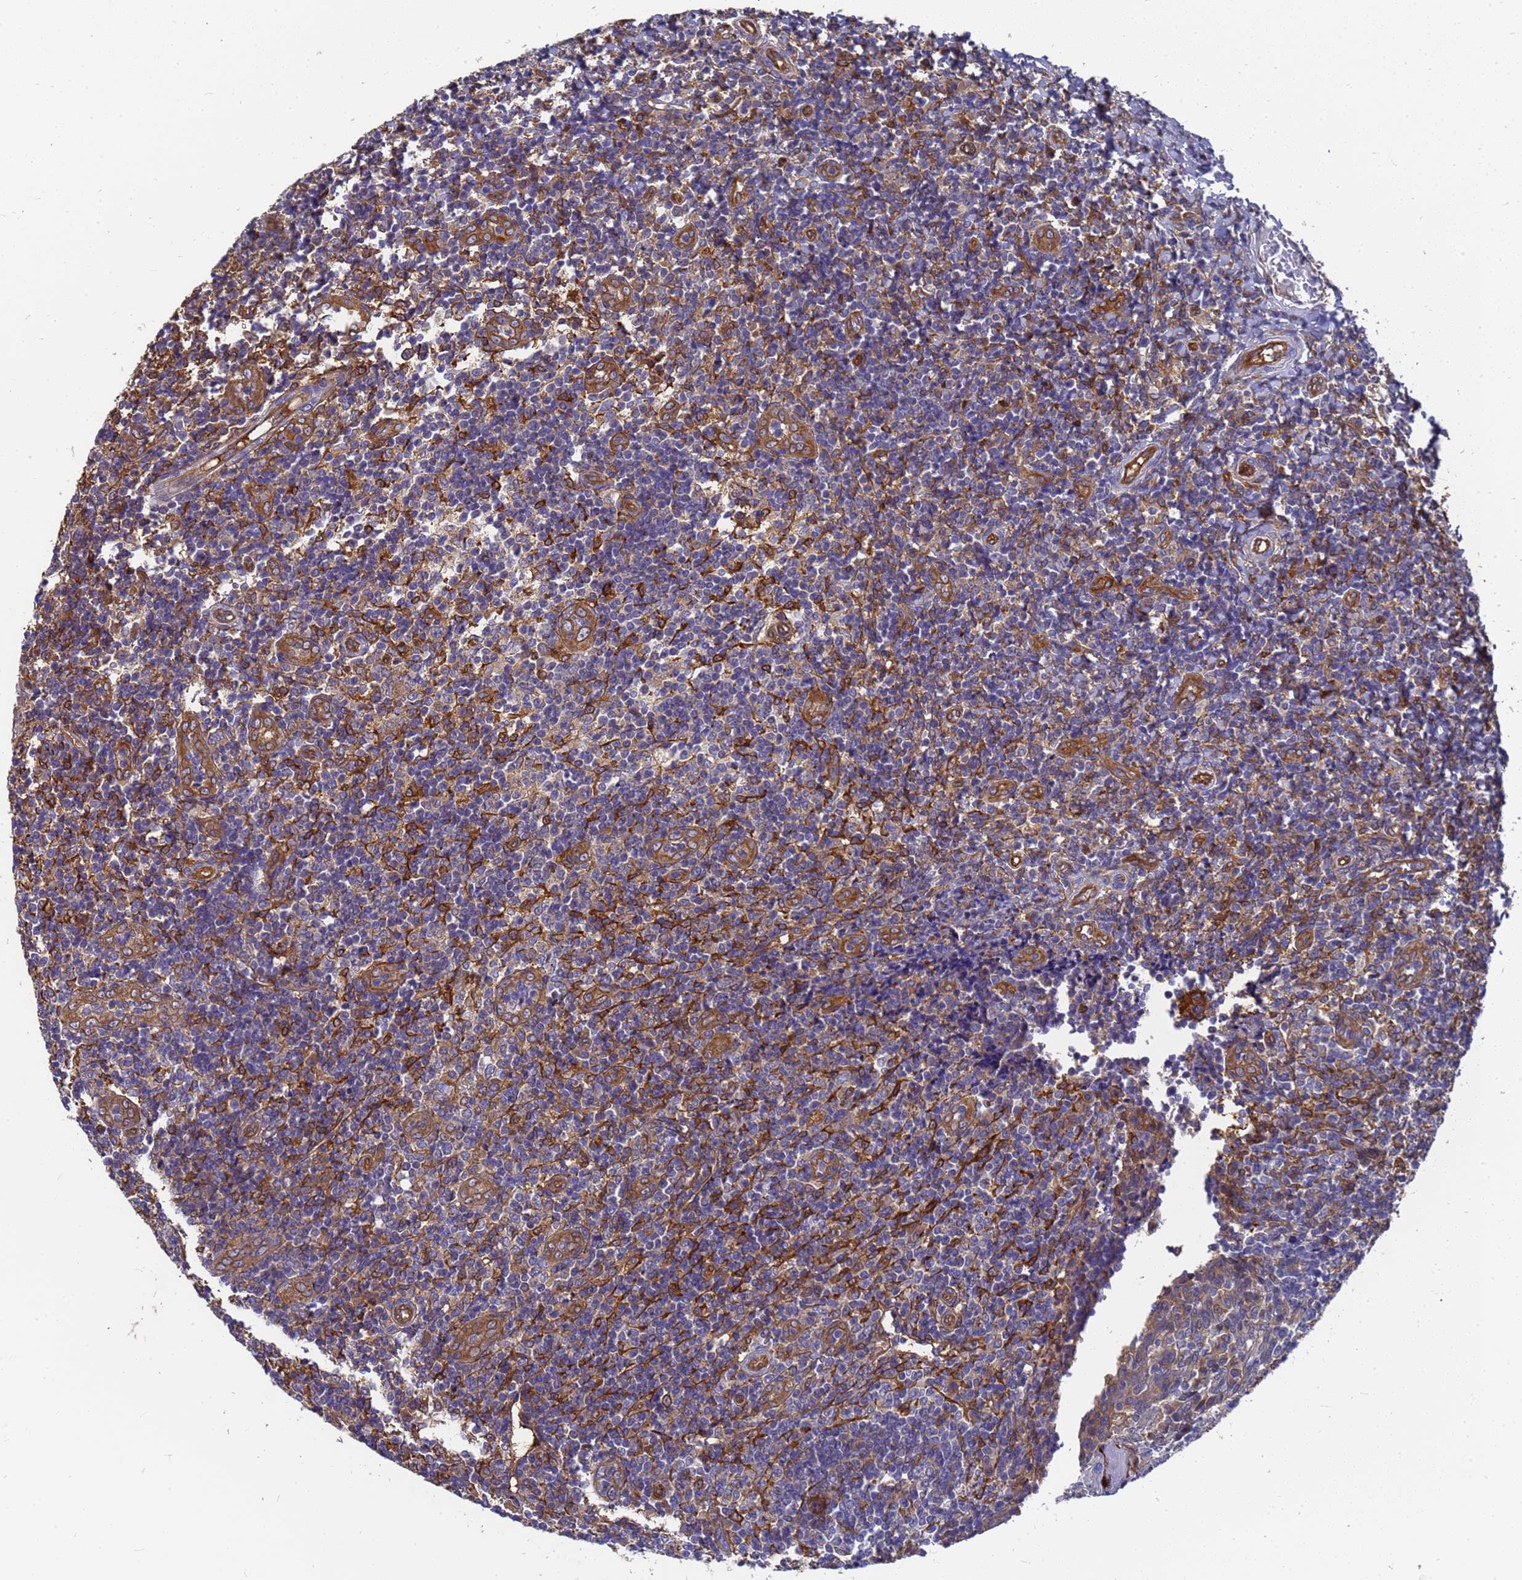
{"staining": {"intensity": "moderate", "quantity": ">75%", "location": "cytoplasmic/membranous"}, "tissue": "tonsil", "cell_type": "Germinal center cells", "image_type": "normal", "snomed": [{"axis": "morphology", "description": "Normal tissue, NOS"}, {"axis": "topography", "description": "Tonsil"}], "caption": "The immunohistochemical stain highlights moderate cytoplasmic/membranous staining in germinal center cells of unremarkable tonsil. The protein of interest is shown in brown color, while the nuclei are stained blue.", "gene": "SLC35E2B", "patient": {"sex": "female", "age": 19}}